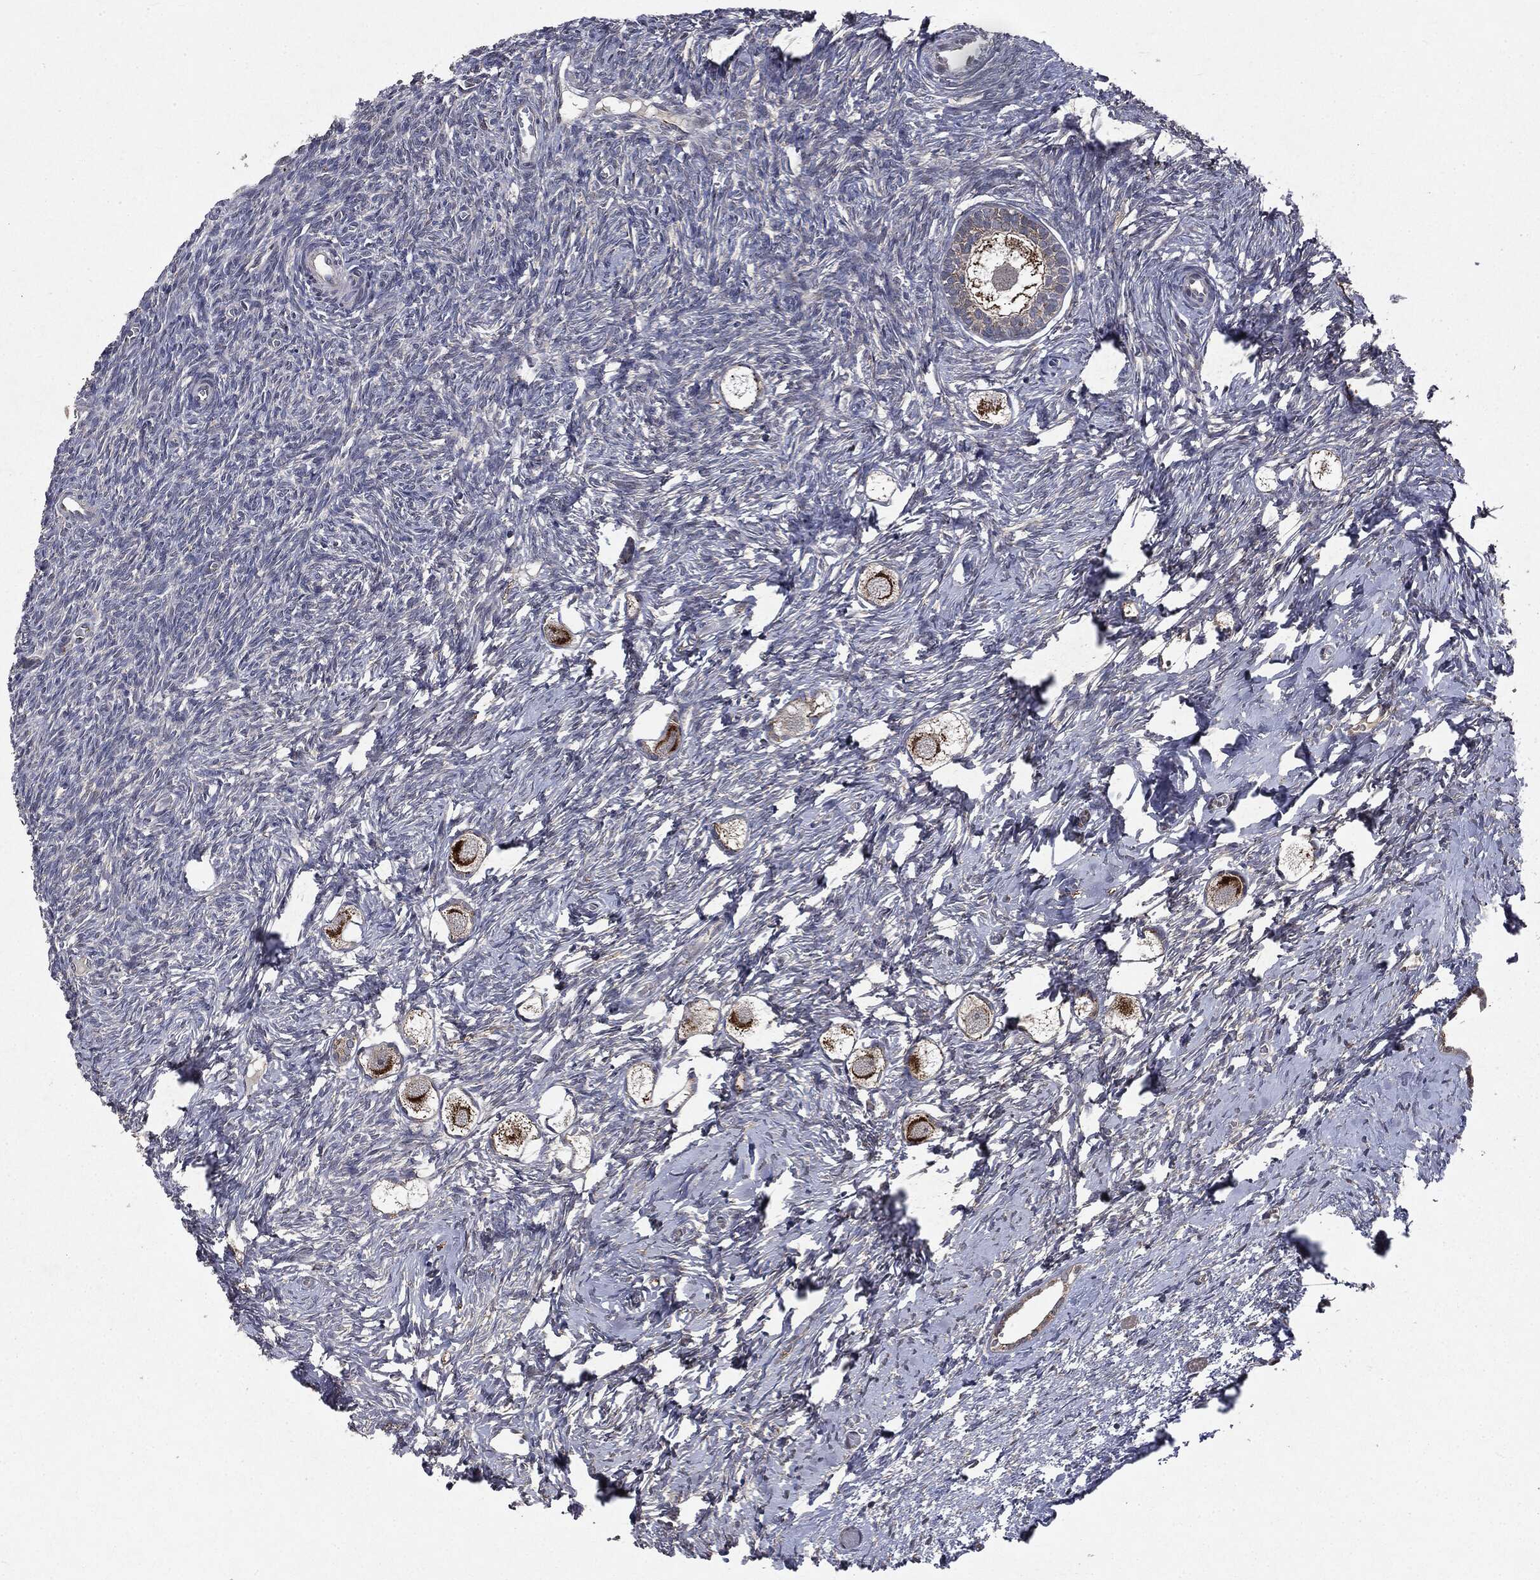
{"staining": {"intensity": "strong", "quantity": ">75%", "location": "cytoplasmic/membranous"}, "tissue": "ovary", "cell_type": "Follicle cells", "image_type": "normal", "snomed": [{"axis": "morphology", "description": "Normal tissue, NOS"}, {"axis": "topography", "description": "Ovary"}], "caption": "Protein positivity by immunohistochemistry shows strong cytoplasmic/membranous expression in about >75% of follicle cells in normal ovary.", "gene": "PLPPR2", "patient": {"sex": "female", "age": 27}}